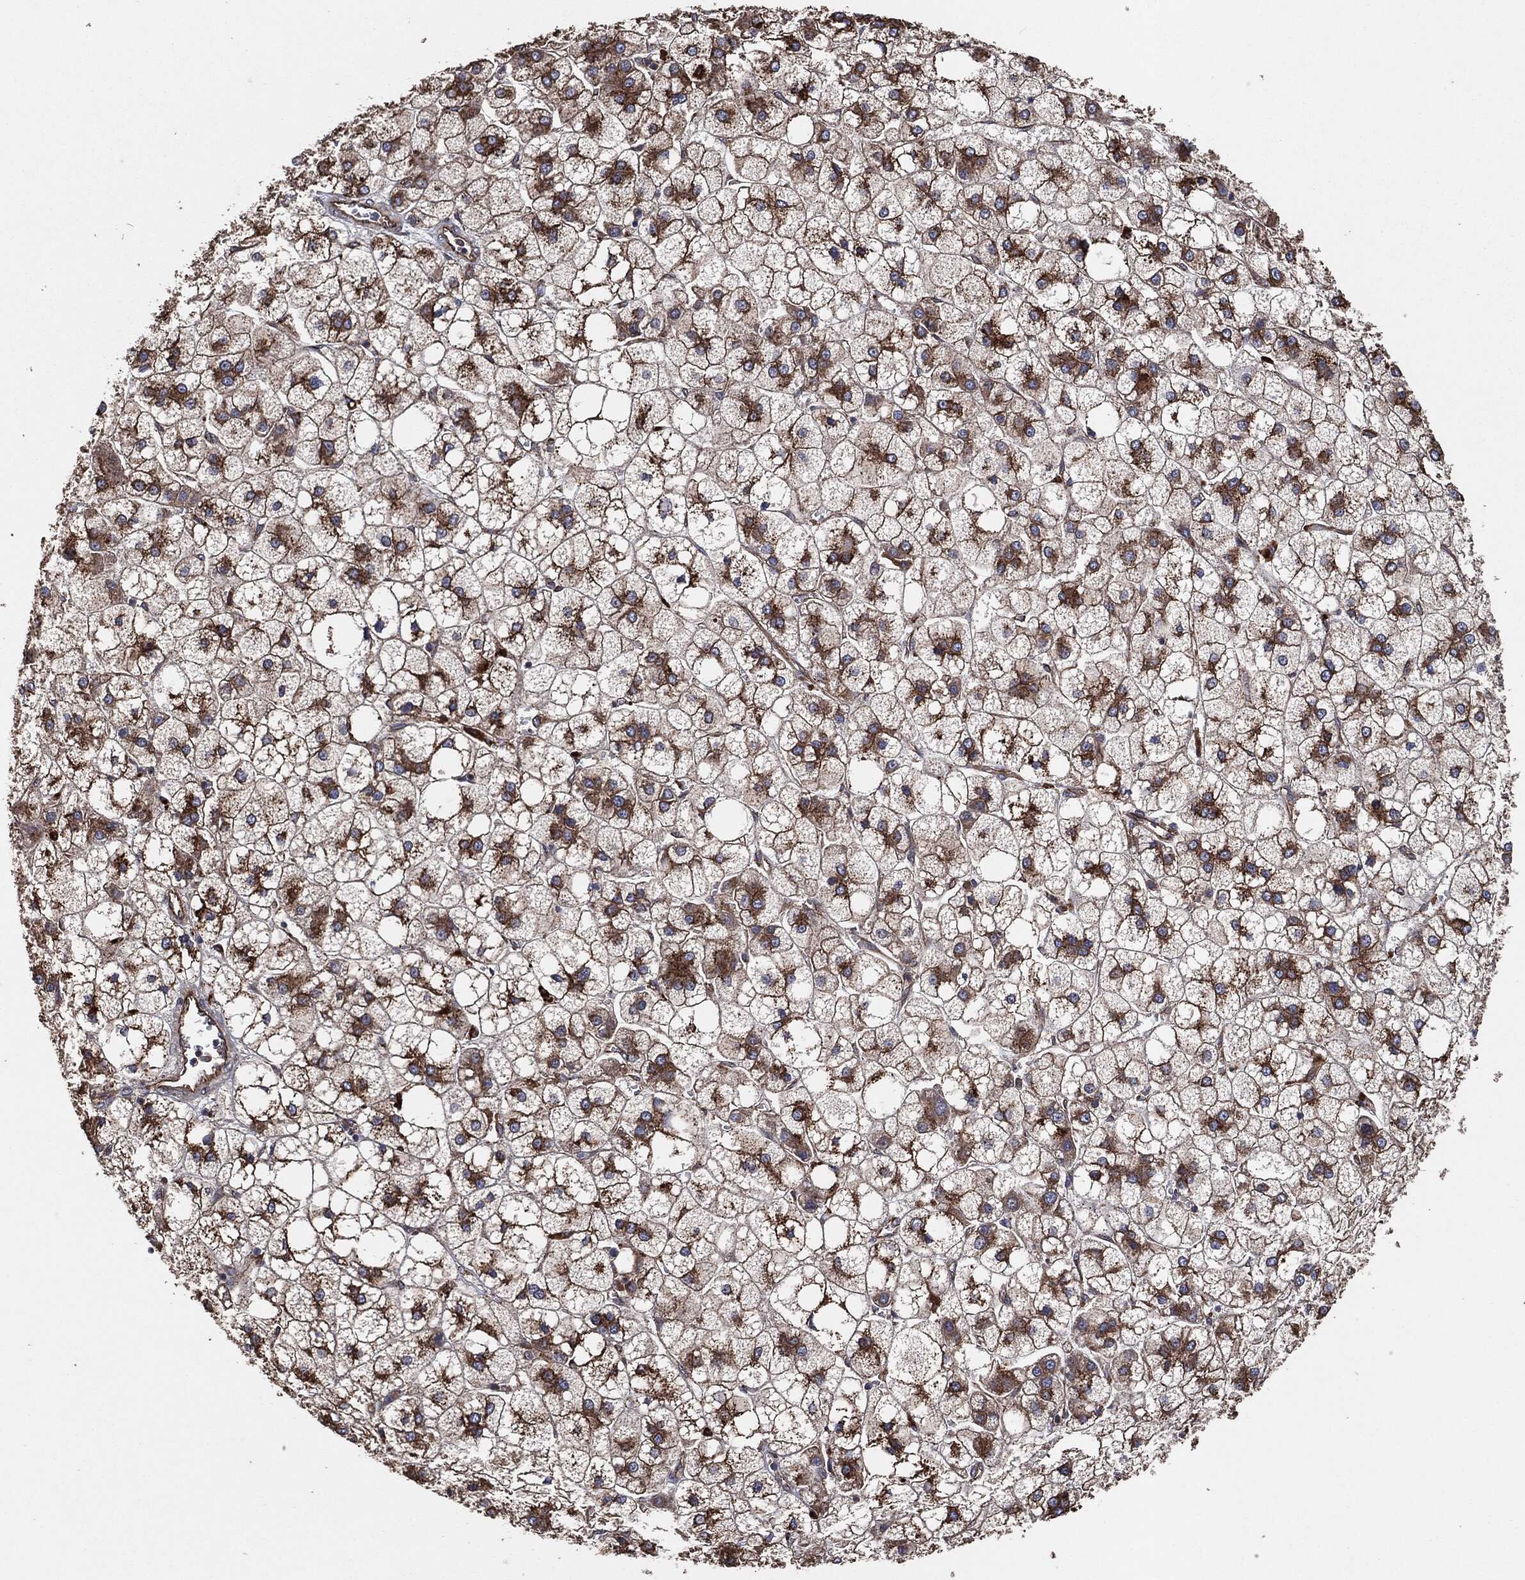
{"staining": {"intensity": "strong", "quantity": ">75%", "location": "cytoplasmic/membranous"}, "tissue": "liver cancer", "cell_type": "Tumor cells", "image_type": "cancer", "snomed": [{"axis": "morphology", "description": "Carcinoma, Hepatocellular, NOS"}, {"axis": "topography", "description": "Liver"}], "caption": "About >75% of tumor cells in human liver cancer show strong cytoplasmic/membranous protein staining as visualized by brown immunohistochemical staining.", "gene": "CTNNA1", "patient": {"sex": "male", "age": 73}}